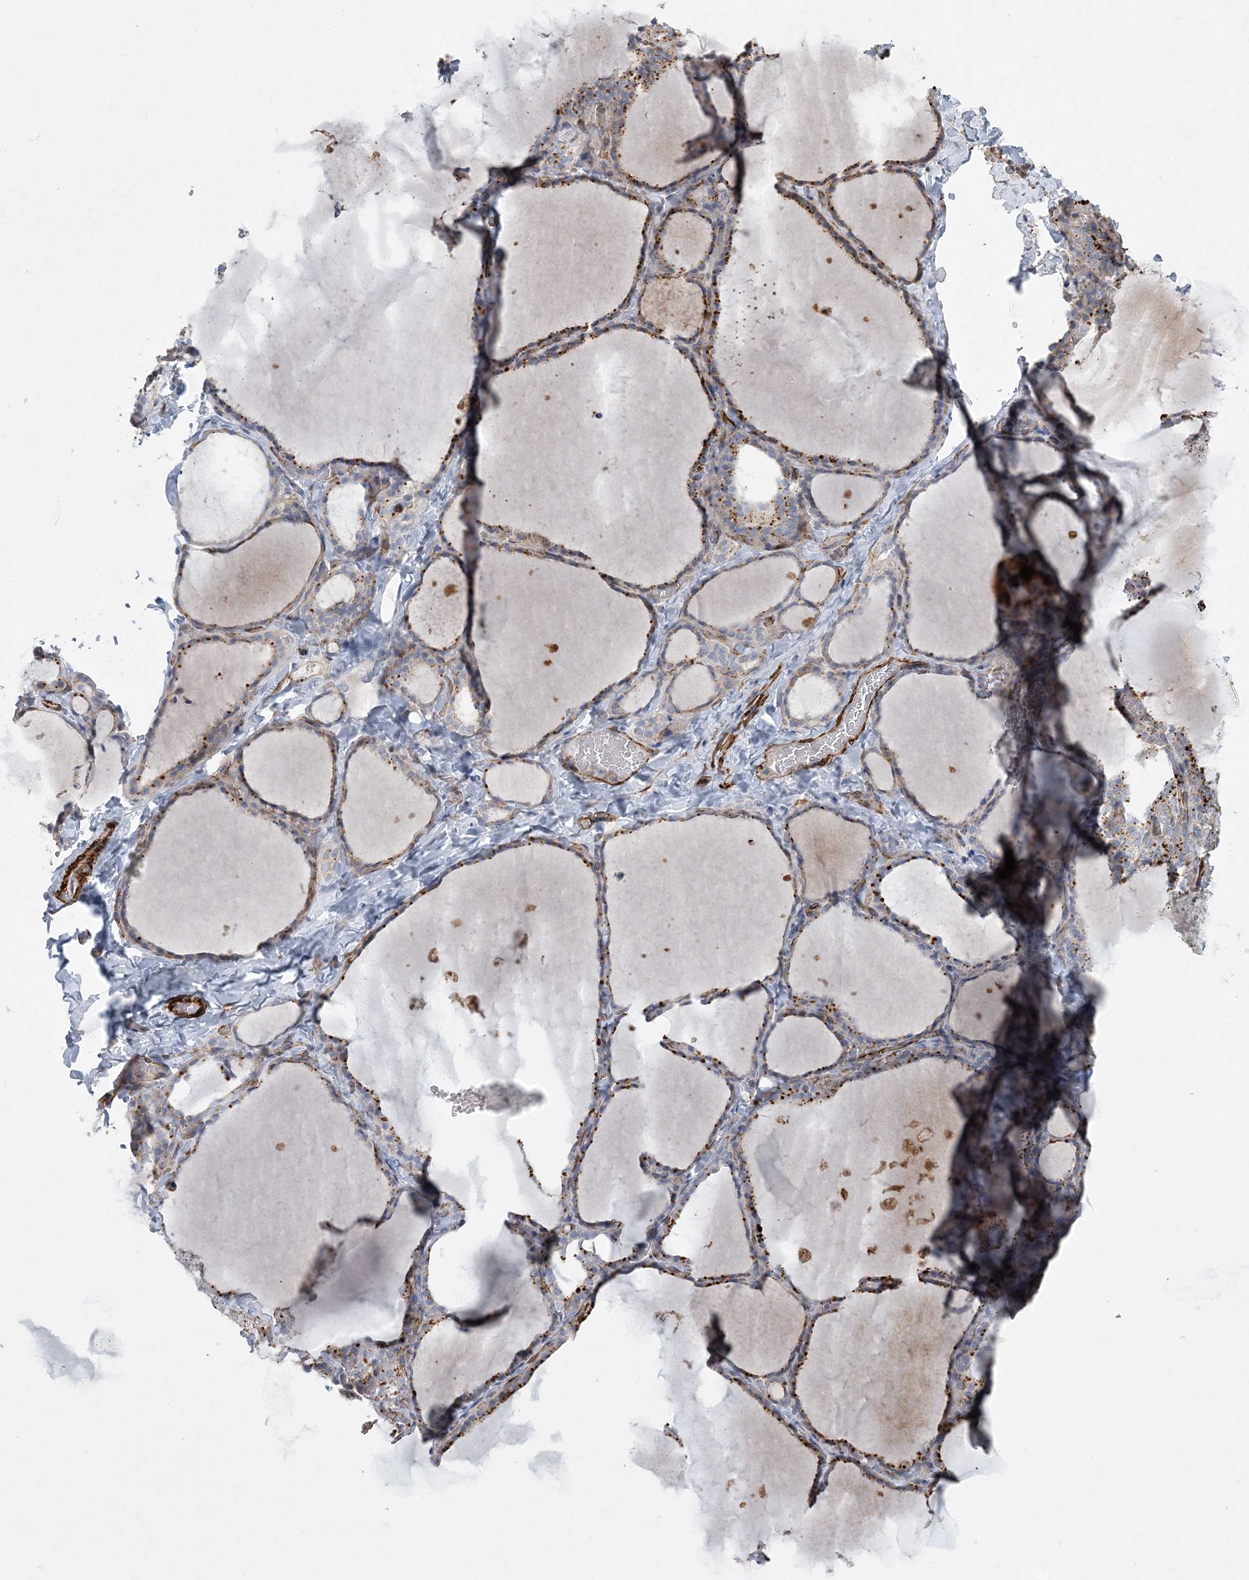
{"staining": {"intensity": "moderate", "quantity": "25%-75%", "location": "cytoplasmic/membranous"}, "tissue": "thyroid gland", "cell_type": "Glandular cells", "image_type": "normal", "snomed": [{"axis": "morphology", "description": "Normal tissue, NOS"}, {"axis": "topography", "description": "Thyroid gland"}], "caption": "Protein expression by immunohistochemistry (IHC) displays moderate cytoplasmic/membranous positivity in approximately 25%-75% of glandular cells in normal thyroid gland.", "gene": "ARSJ", "patient": {"sex": "female", "age": 22}}